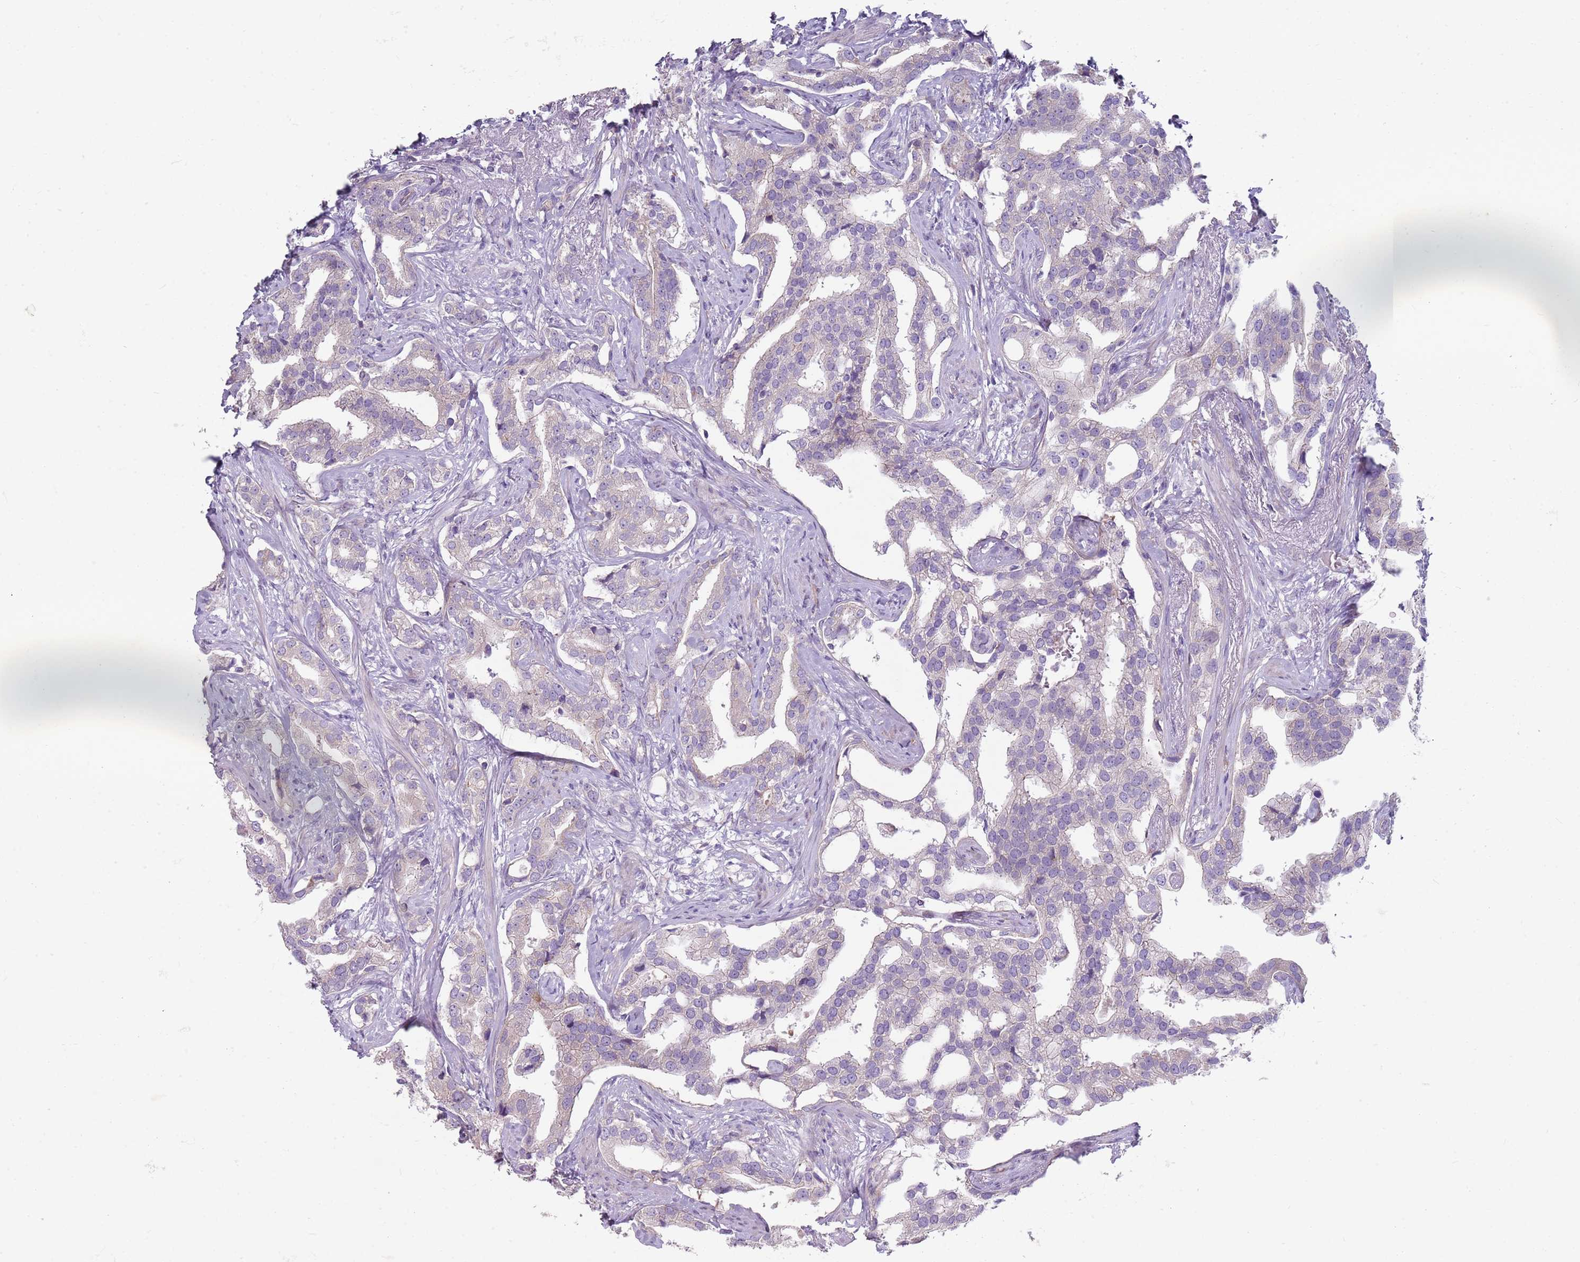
{"staining": {"intensity": "negative", "quantity": "none", "location": "none"}, "tissue": "prostate cancer", "cell_type": "Tumor cells", "image_type": "cancer", "snomed": [{"axis": "morphology", "description": "Adenocarcinoma, High grade"}, {"axis": "topography", "description": "Prostate"}], "caption": "Human prostate cancer (adenocarcinoma (high-grade)) stained for a protein using immunohistochemistry (IHC) reveals no expression in tumor cells.", "gene": "ZNF583", "patient": {"sex": "male", "age": 67}}